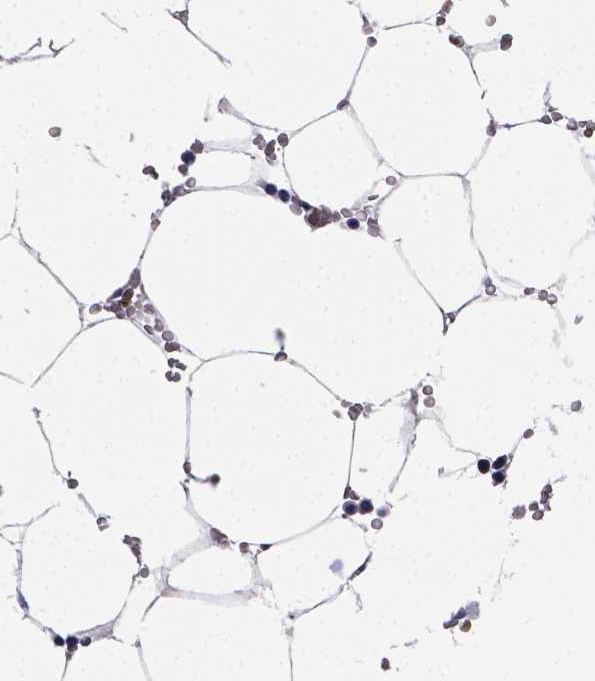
{"staining": {"intensity": "negative", "quantity": "none", "location": "none"}, "tissue": "bone marrow", "cell_type": "Hematopoietic cells", "image_type": "normal", "snomed": [{"axis": "morphology", "description": "Normal tissue, NOS"}, {"axis": "topography", "description": "Bone marrow"}], "caption": "Micrograph shows no significant protein expression in hematopoietic cells of normal bone marrow.", "gene": "GABRA3", "patient": {"sex": "female", "age": 52}}